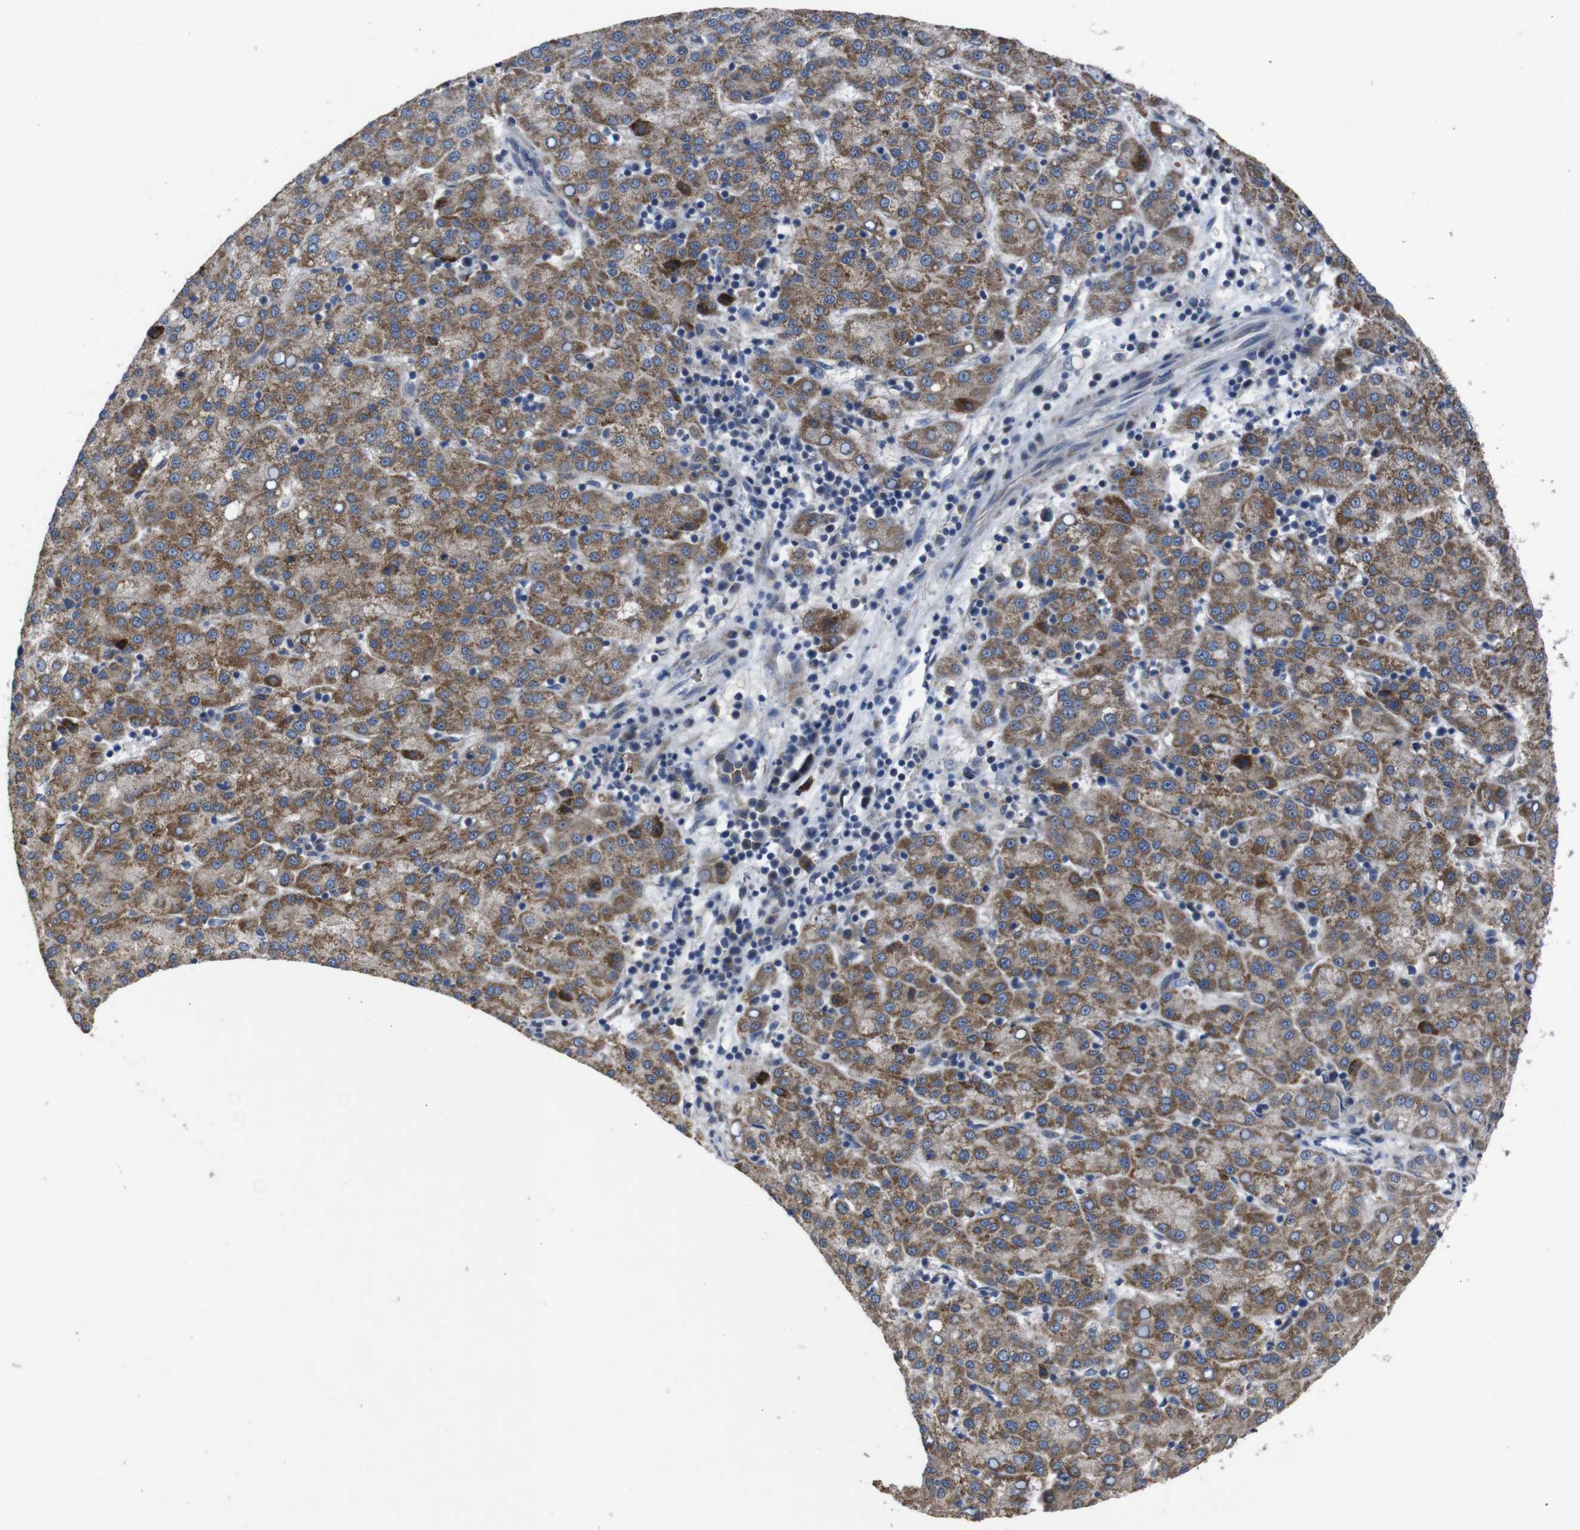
{"staining": {"intensity": "moderate", "quantity": ">75%", "location": "cytoplasmic/membranous"}, "tissue": "liver cancer", "cell_type": "Tumor cells", "image_type": "cancer", "snomed": [{"axis": "morphology", "description": "Carcinoma, Hepatocellular, NOS"}, {"axis": "topography", "description": "Liver"}], "caption": "A brown stain labels moderate cytoplasmic/membranous staining of a protein in human liver cancer (hepatocellular carcinoma) tumor cells.", "gene": "CHST10", "patient": {"sex": "female", "age": 58}}